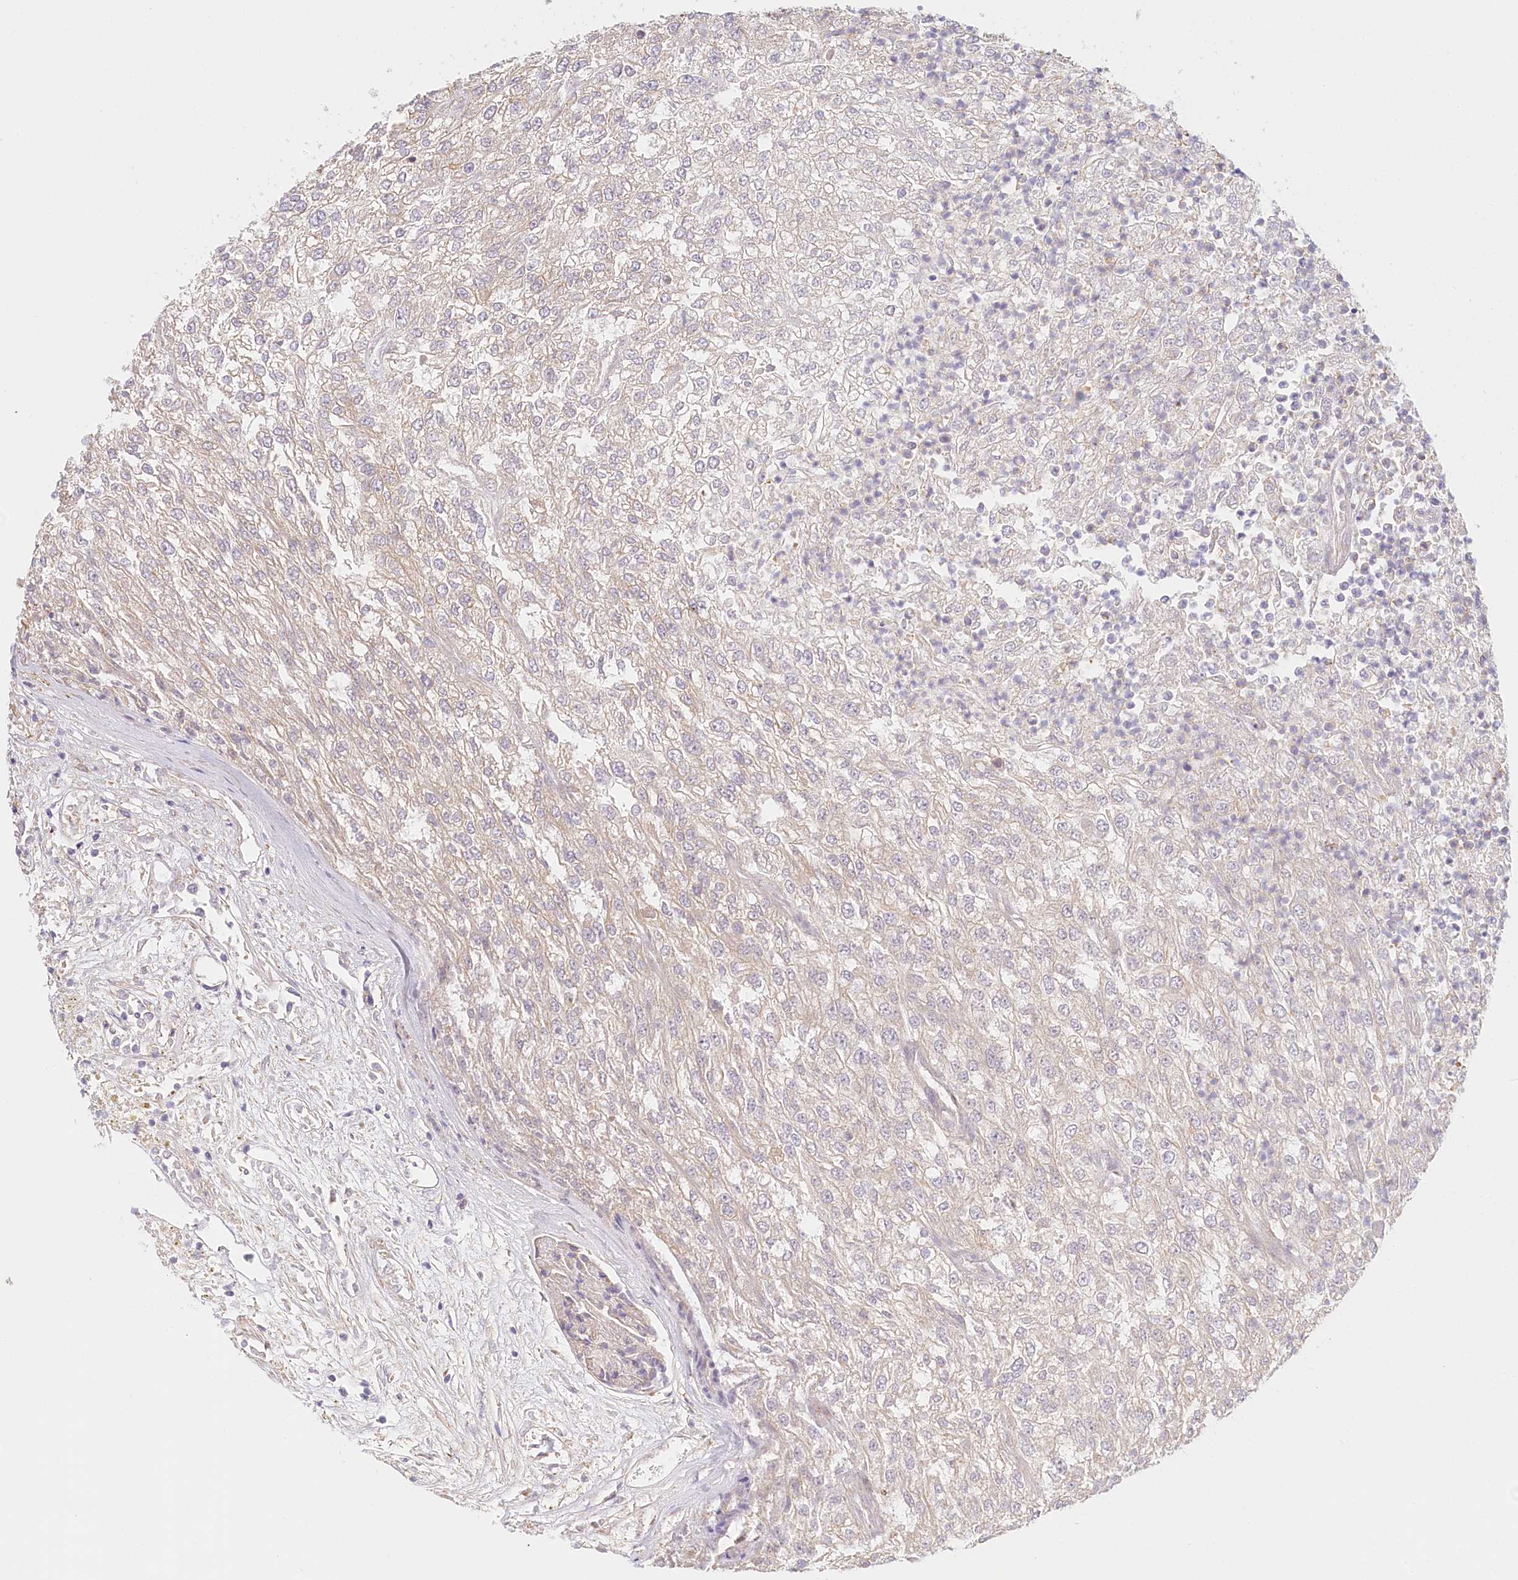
{"staining": {"intensity": "weak", "quantity": "<25%", "location": "cytoplasmic/membranous"}, "tissue": "renal cancer", "cell_type": "Tumor cells", "image_type": "cancer", "snomed": [{"axis": "morphology", "description": "Adenocarcinoma, NOS"}, {"axis": "topography", "description": "Kidney"}], "caption": "Immunohistochemical staining of human renal adenocarcinoma reveals no significant expression in tumor cells.", "gene": "UMPS", "patient": {"sex": "female", "age": 54}}